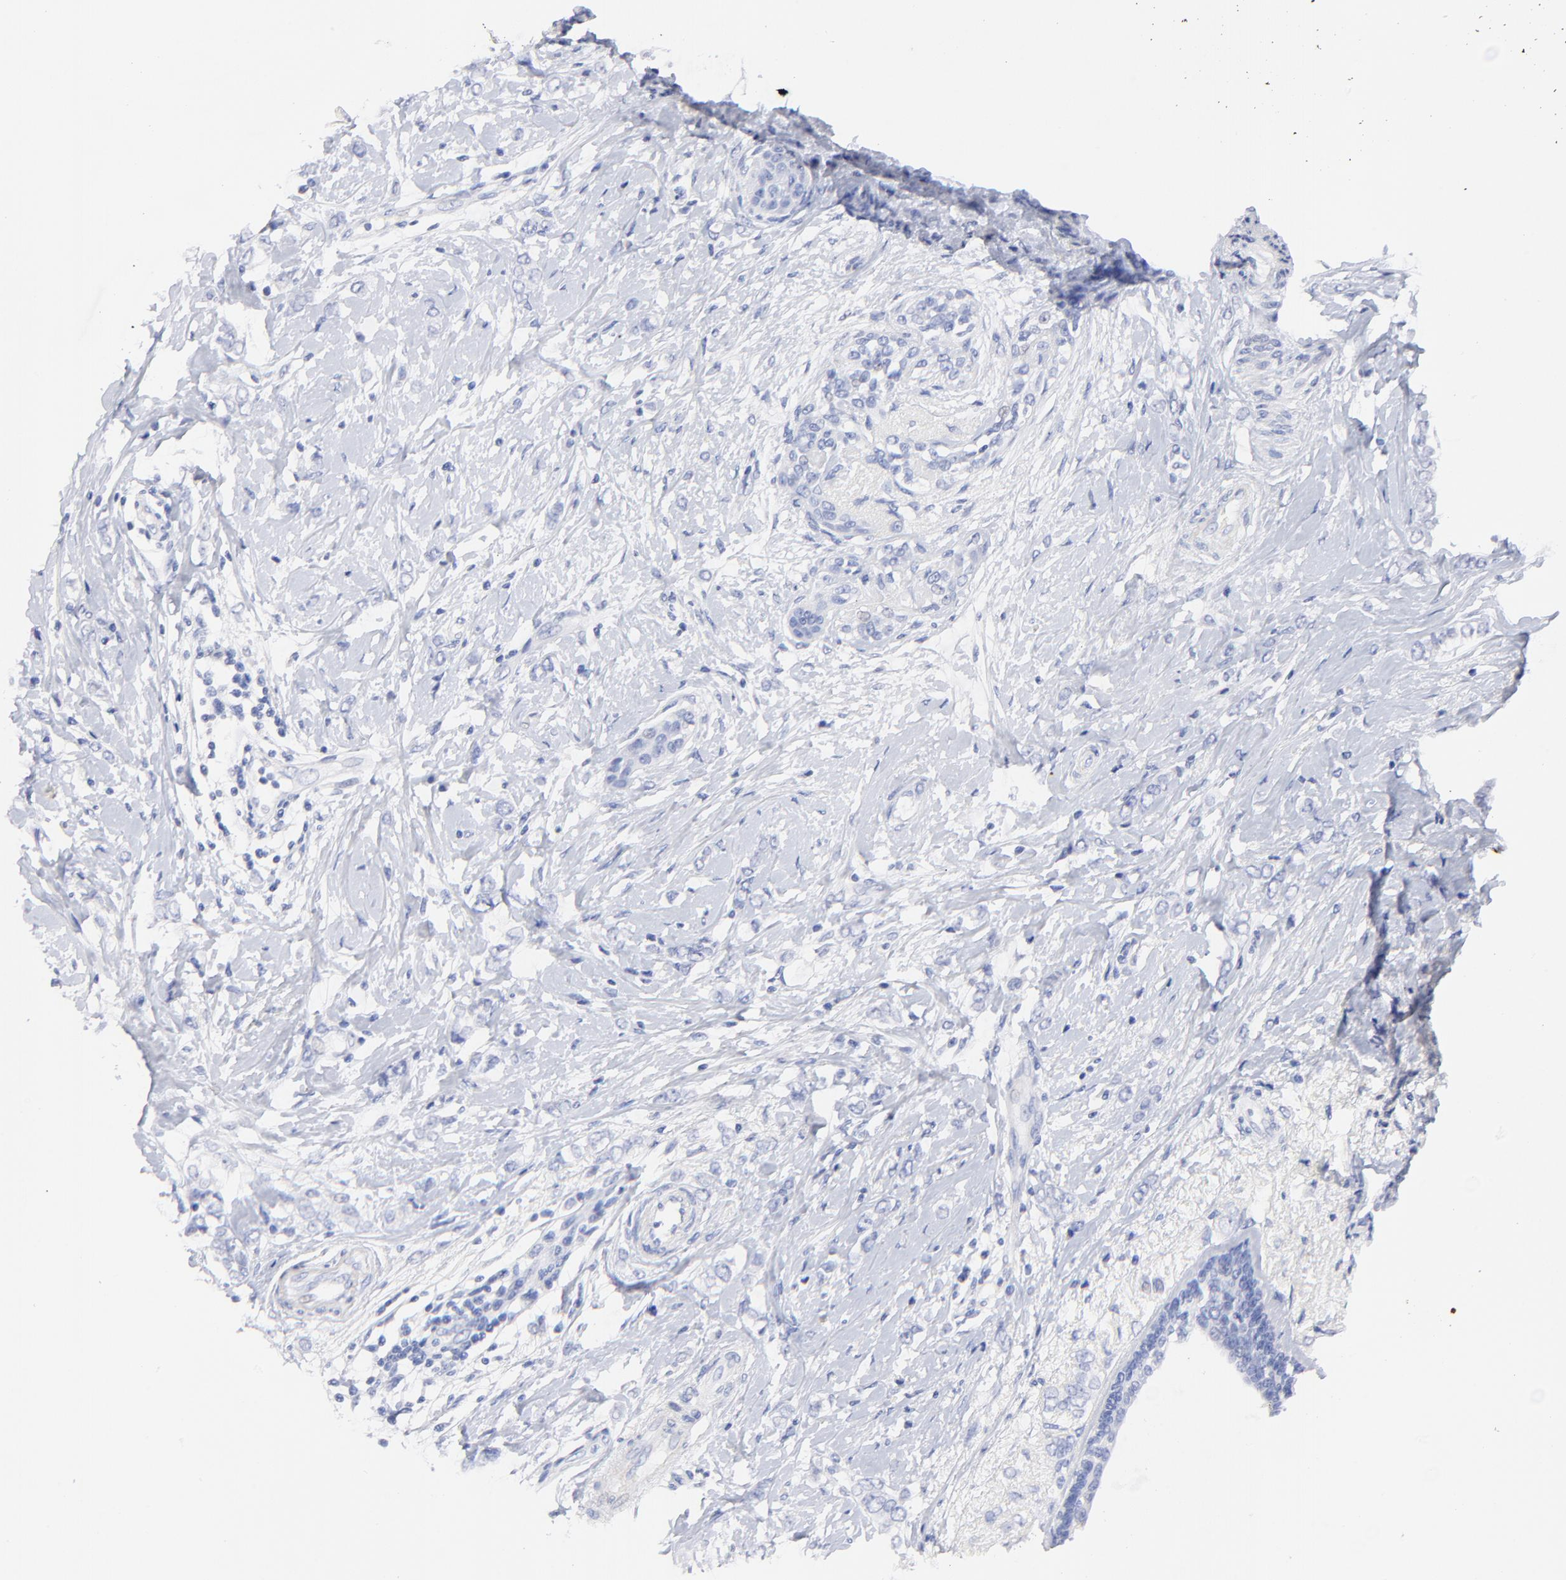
{"staining": {"intensity": "negative", "quantity": "none", "location": "none"}, "tissue": "breast cancer", "cell_type": "Tumor cells", "image_type": "cancer", "snomed": [{"axis": "morphology", "description": "Normal tissue, NOS"}, {"axis": "morphology", "description": "Lobular carcinoma"}, {"axis": "topography", "description": "Breast"}], "caption": "Breast cancer was stained to show a protein in brown. There is no significant staining in tumor cells.", "gene": "HORMAD2", "patient": {"sex": "female", "age": 47}}